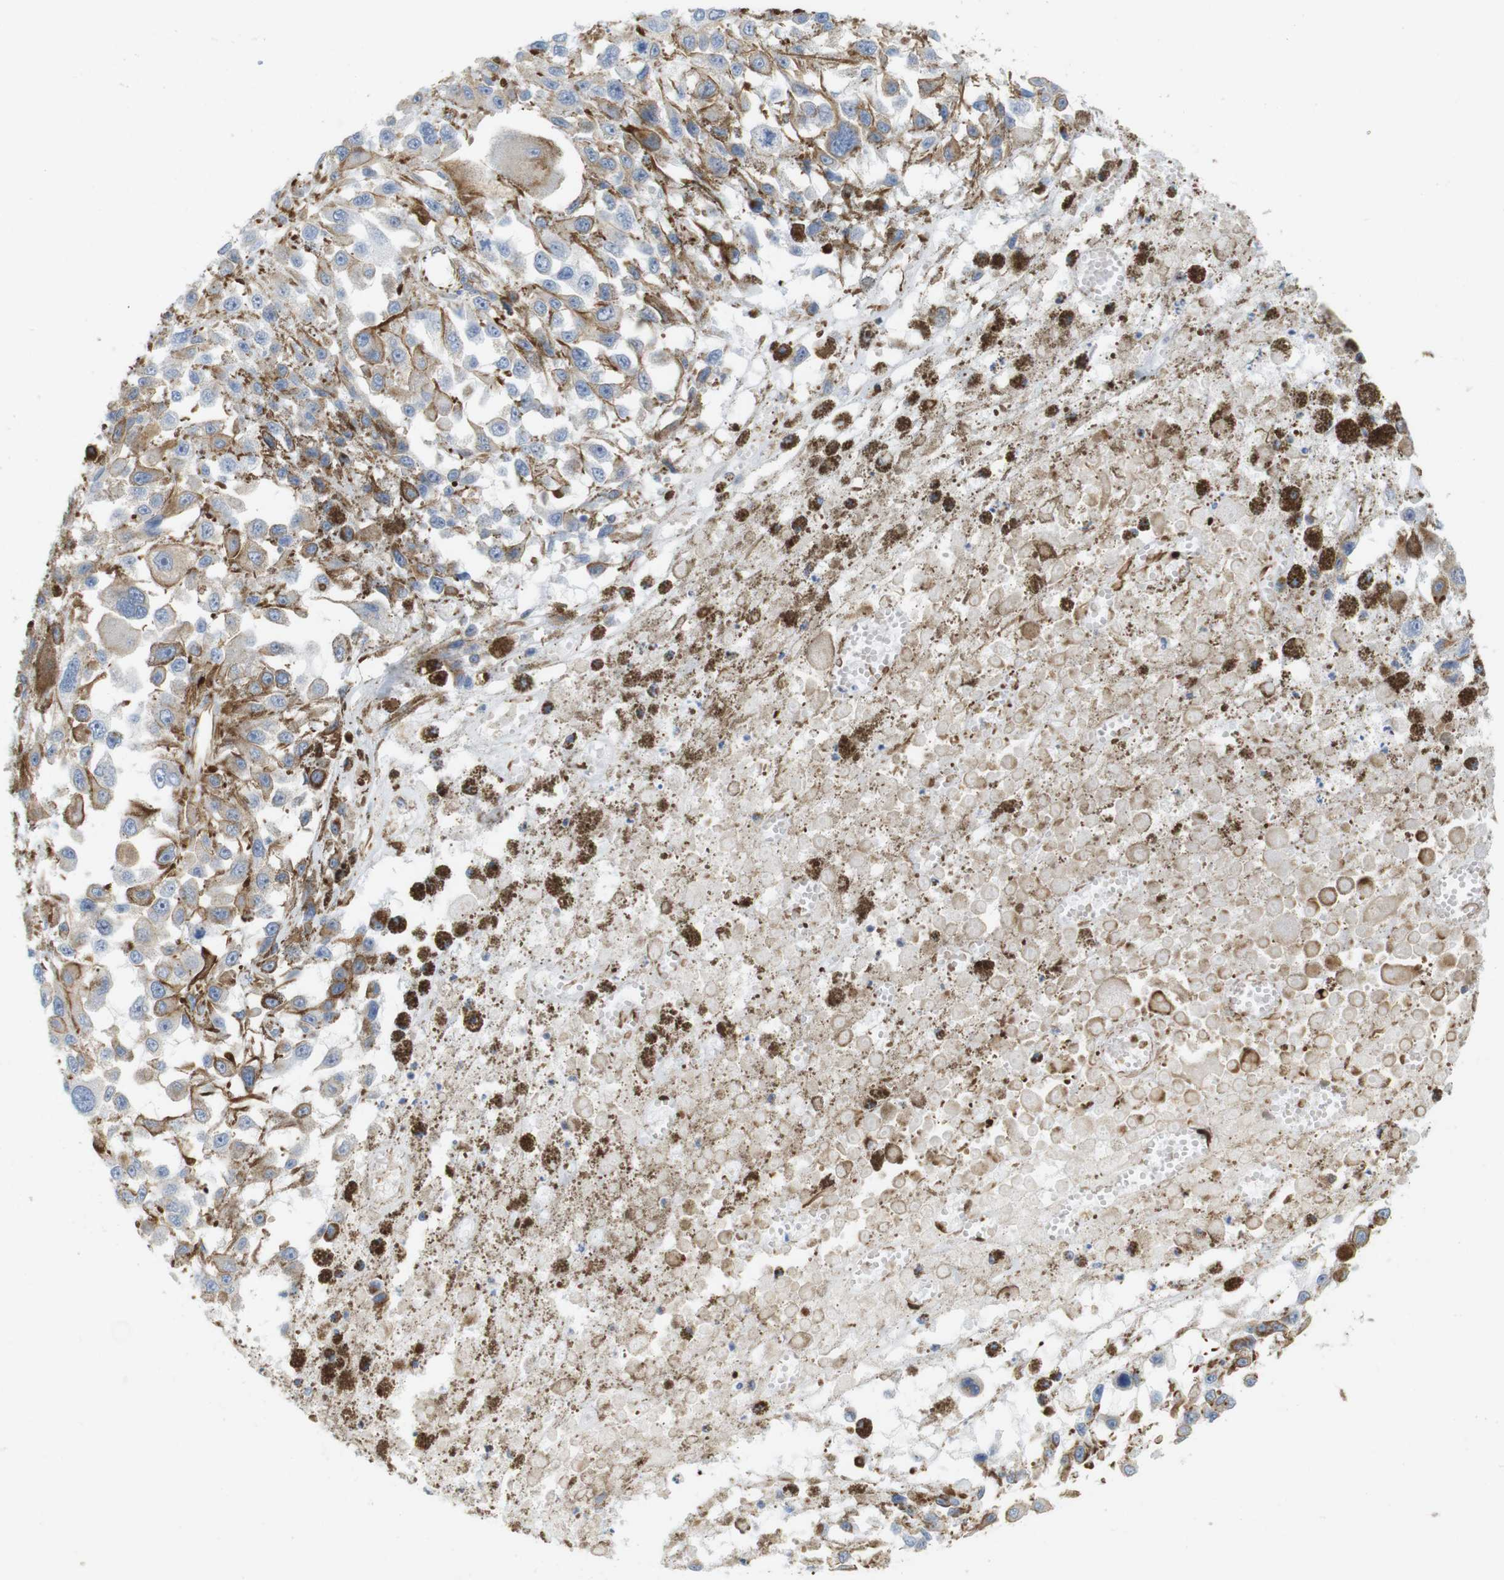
{"staining": {"intensity": "moderate", "quantity": "25%-75%", "location": "cytoplasmic/membranous"}, "tissue": "melanoma", "cell_type": "Tumor cells", "image_type": "cancer", "snomed": [{"axis": "morphology", "description": "Malignant melanoma, Metastatic site"}, {"axis": "topography", "description": "Lymph node"}], "caption": "Malignant melanoma (metastatic site) stained with a brown dye reveals moderate cytoplasmic/membranous positive staining in about 25%-75% of tumor cells.", "gene": "MS4A10", "patient": {"sex": "male", "age": 59}}